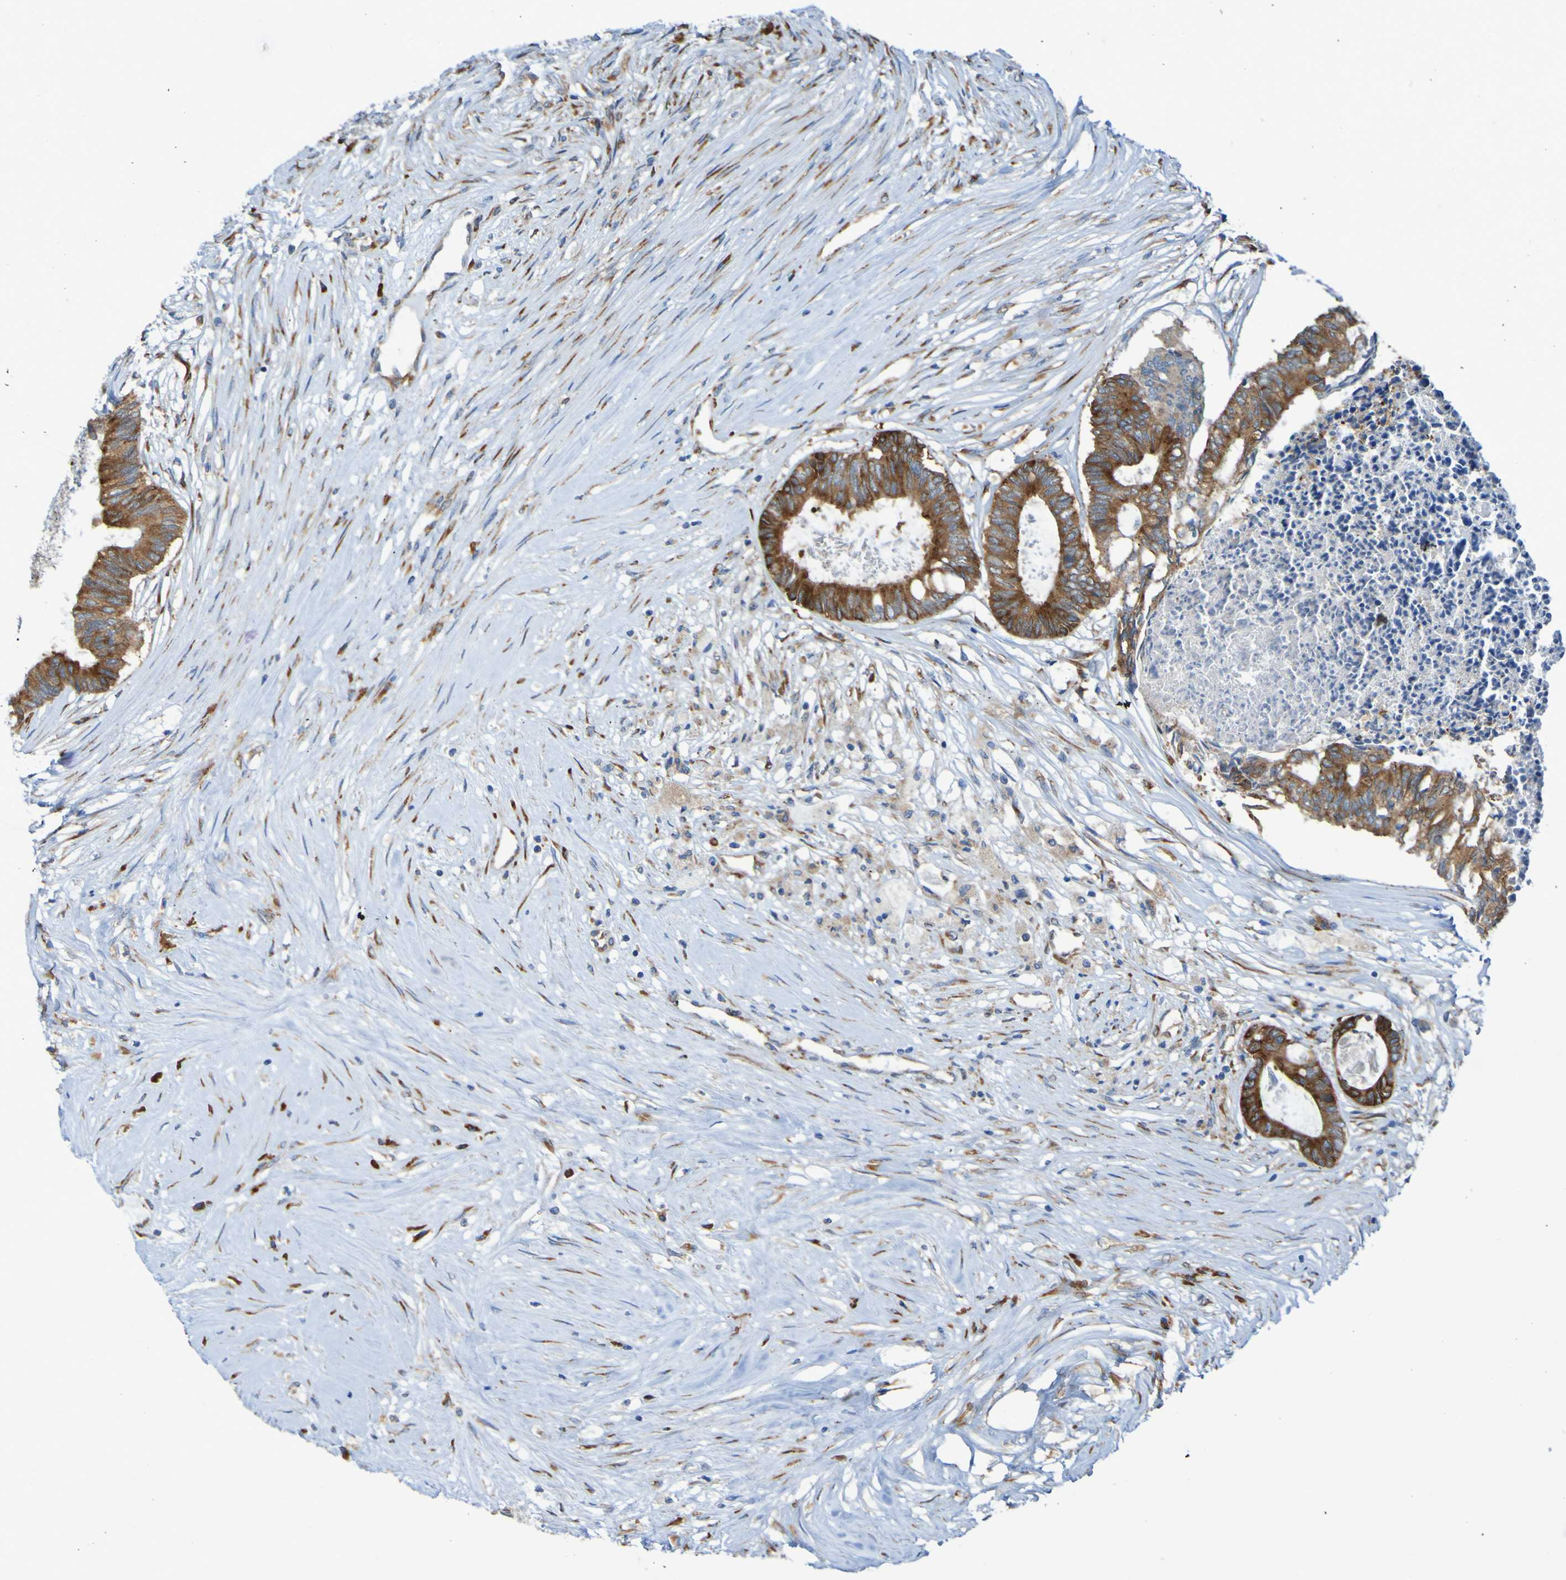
{"staining": {"intensity": "strong", "quantity": ">75%", "location": "cytoplasmic/membranous"}, "tissue": "colorectal cancer", "cell_type": "Tumor cells", "image_type": "cancer", "snomed": [{"axis": "morphology", "description": "Adenocarcinoma, NOS"}, {"axis": "topography", "description": "Rectum"}], "caption": "Protein expression analysis of human colorectal adenocarcinoma reveals strong cytoplasmic/membranous positivity in about >75% of tumor cells. The staining is performed using DAB brown chromogen to label protein expression. The nuclei are counter-stained blue using hematoxylin.", "gene": "FKBP3", "patient": {"sex": "male", "age": 63}}